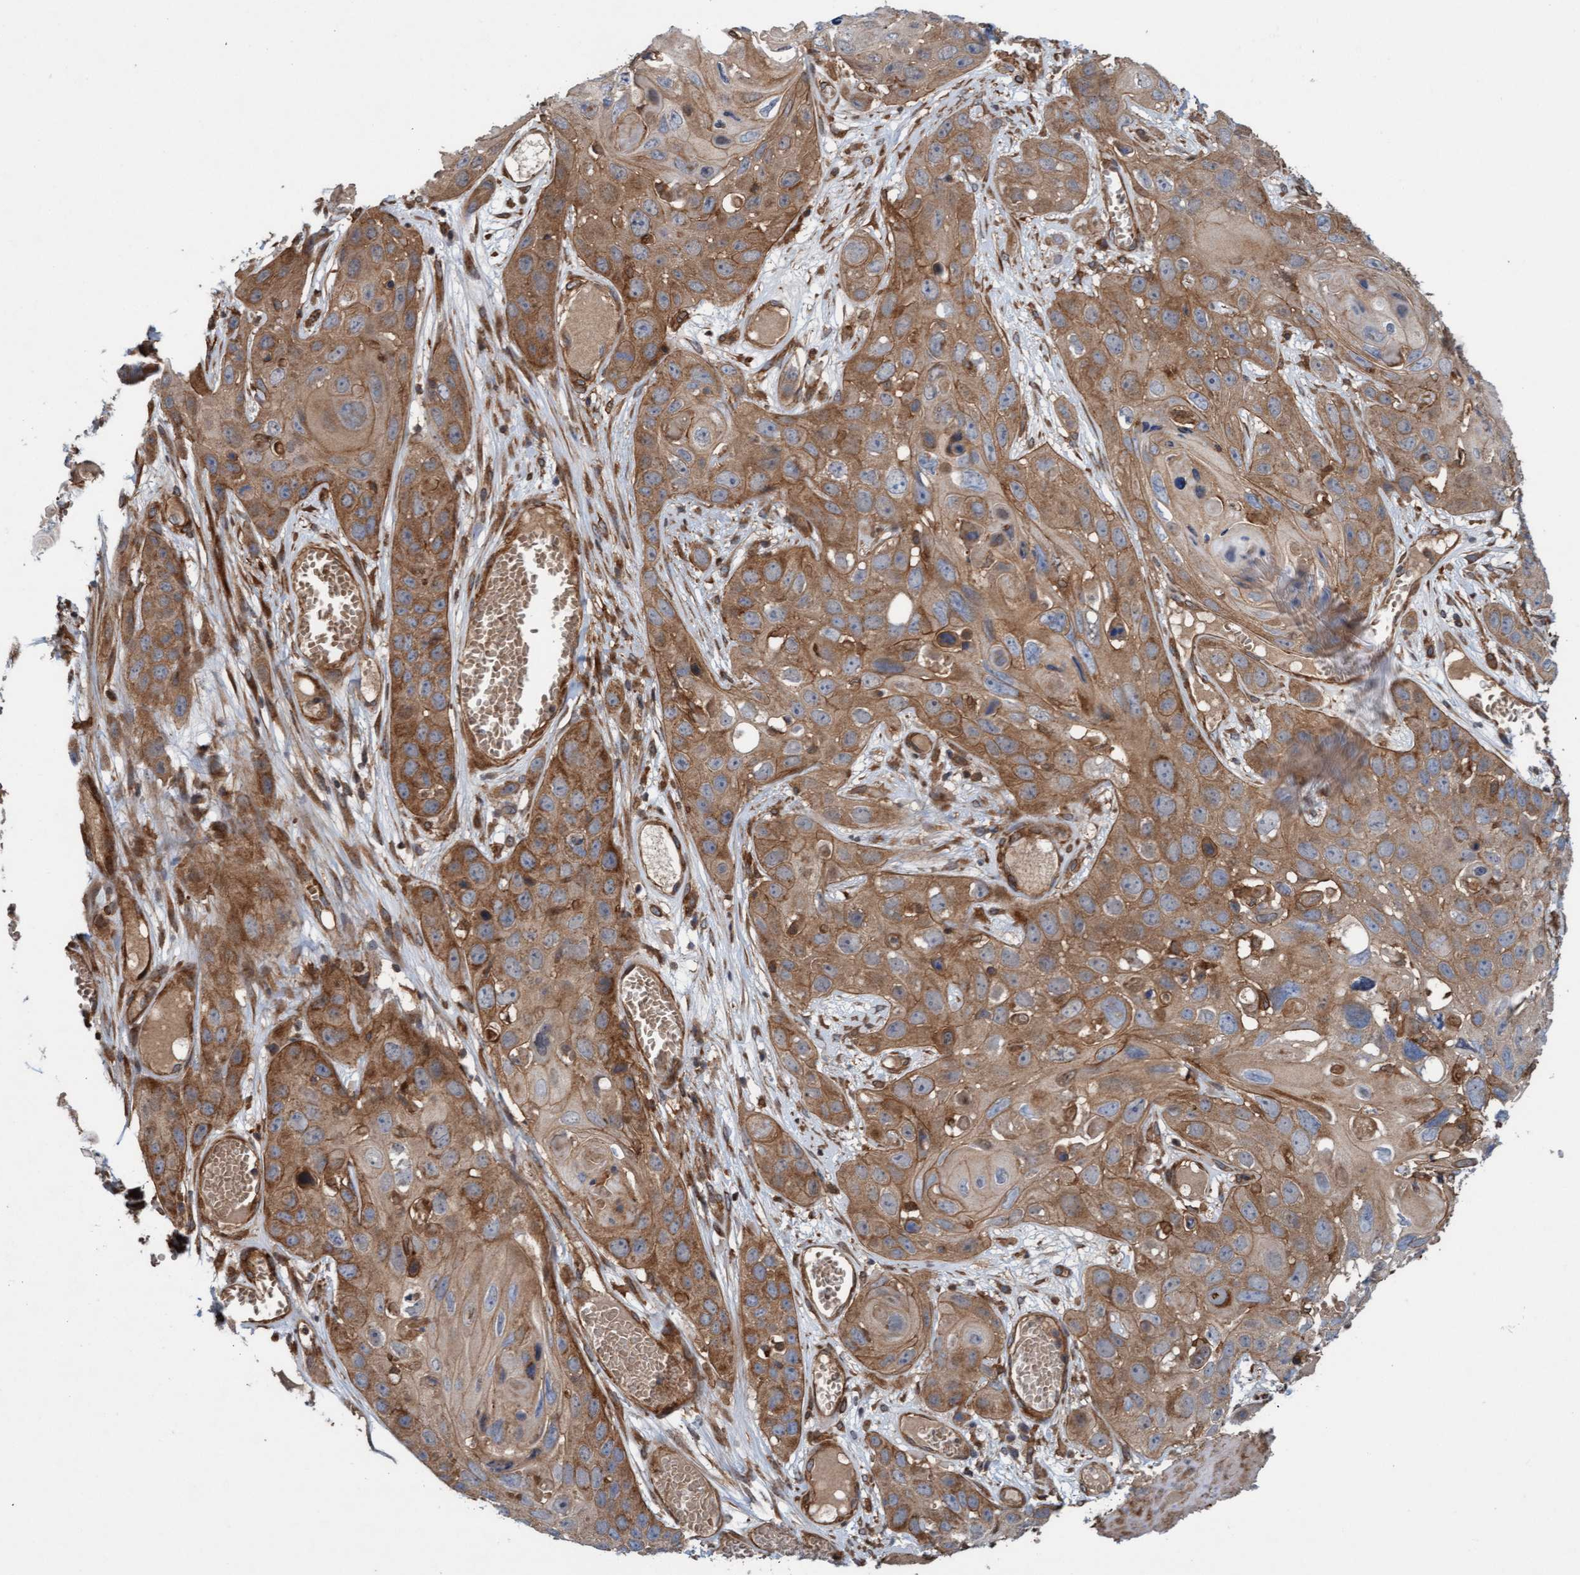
{"staining": {"intensity": "moderate", "quantity": ">75%", "location": "cytoplasmic/membranous"}, "tissue": "skin cancer", "cell_type": "Tumor cells", "image_type": "cancer", "snomed": [{"axis": "morphology", "description": "Squamous cell carcinoma, NOS"}, {"axis": "topography", "description": "Skin"}], "caption": "A high-resolution histopathology image shows immunohistochemistry (IHC) staining of skin squamous cell carcinoma, which reveals moderate cytoplasmic/membranous staining in about >75% of tumor cells.", "gene": "ERAL1", "patient": {"sex": "male", "age": 55}}